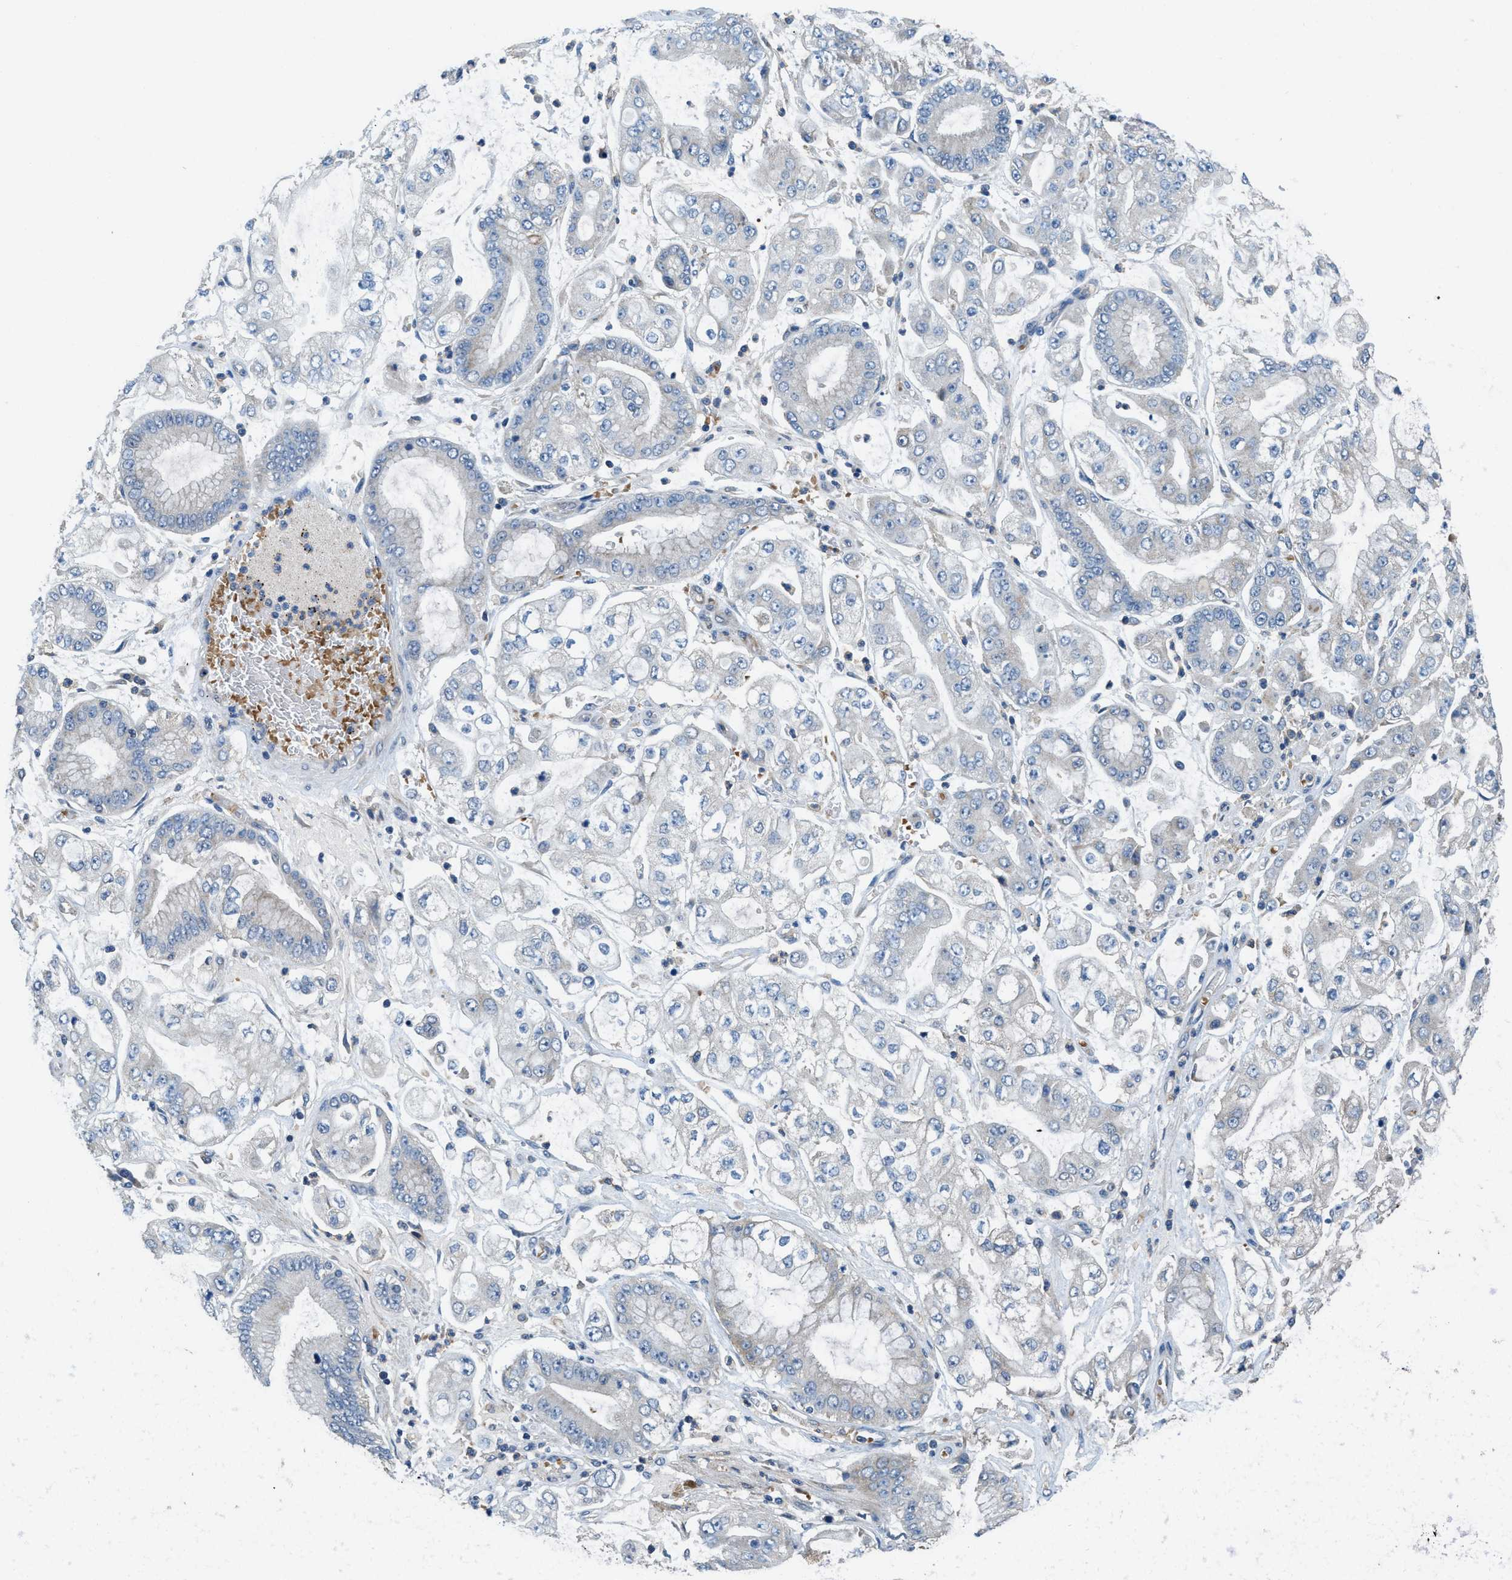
{"staining": {"intensity": "negative", "quantity": "none", "location": "none"}, "tissue": "stomach cancer", "cell_type": "Tumor cells", "image_type": "cancer", "snomed": [{"axis": "morphology", "description": "Adenocarcinoma, NOS"}, {"axis": "topography", "description": "Stomach"}], "caption": "IHC micrograph of neoplastic tissue: human adenocarcinoma (stomach) stained with DAB reveals no significant protein staining in tumor cells.", "gene": "DGKE", "patient": {"sex": "male", "age": 76}}